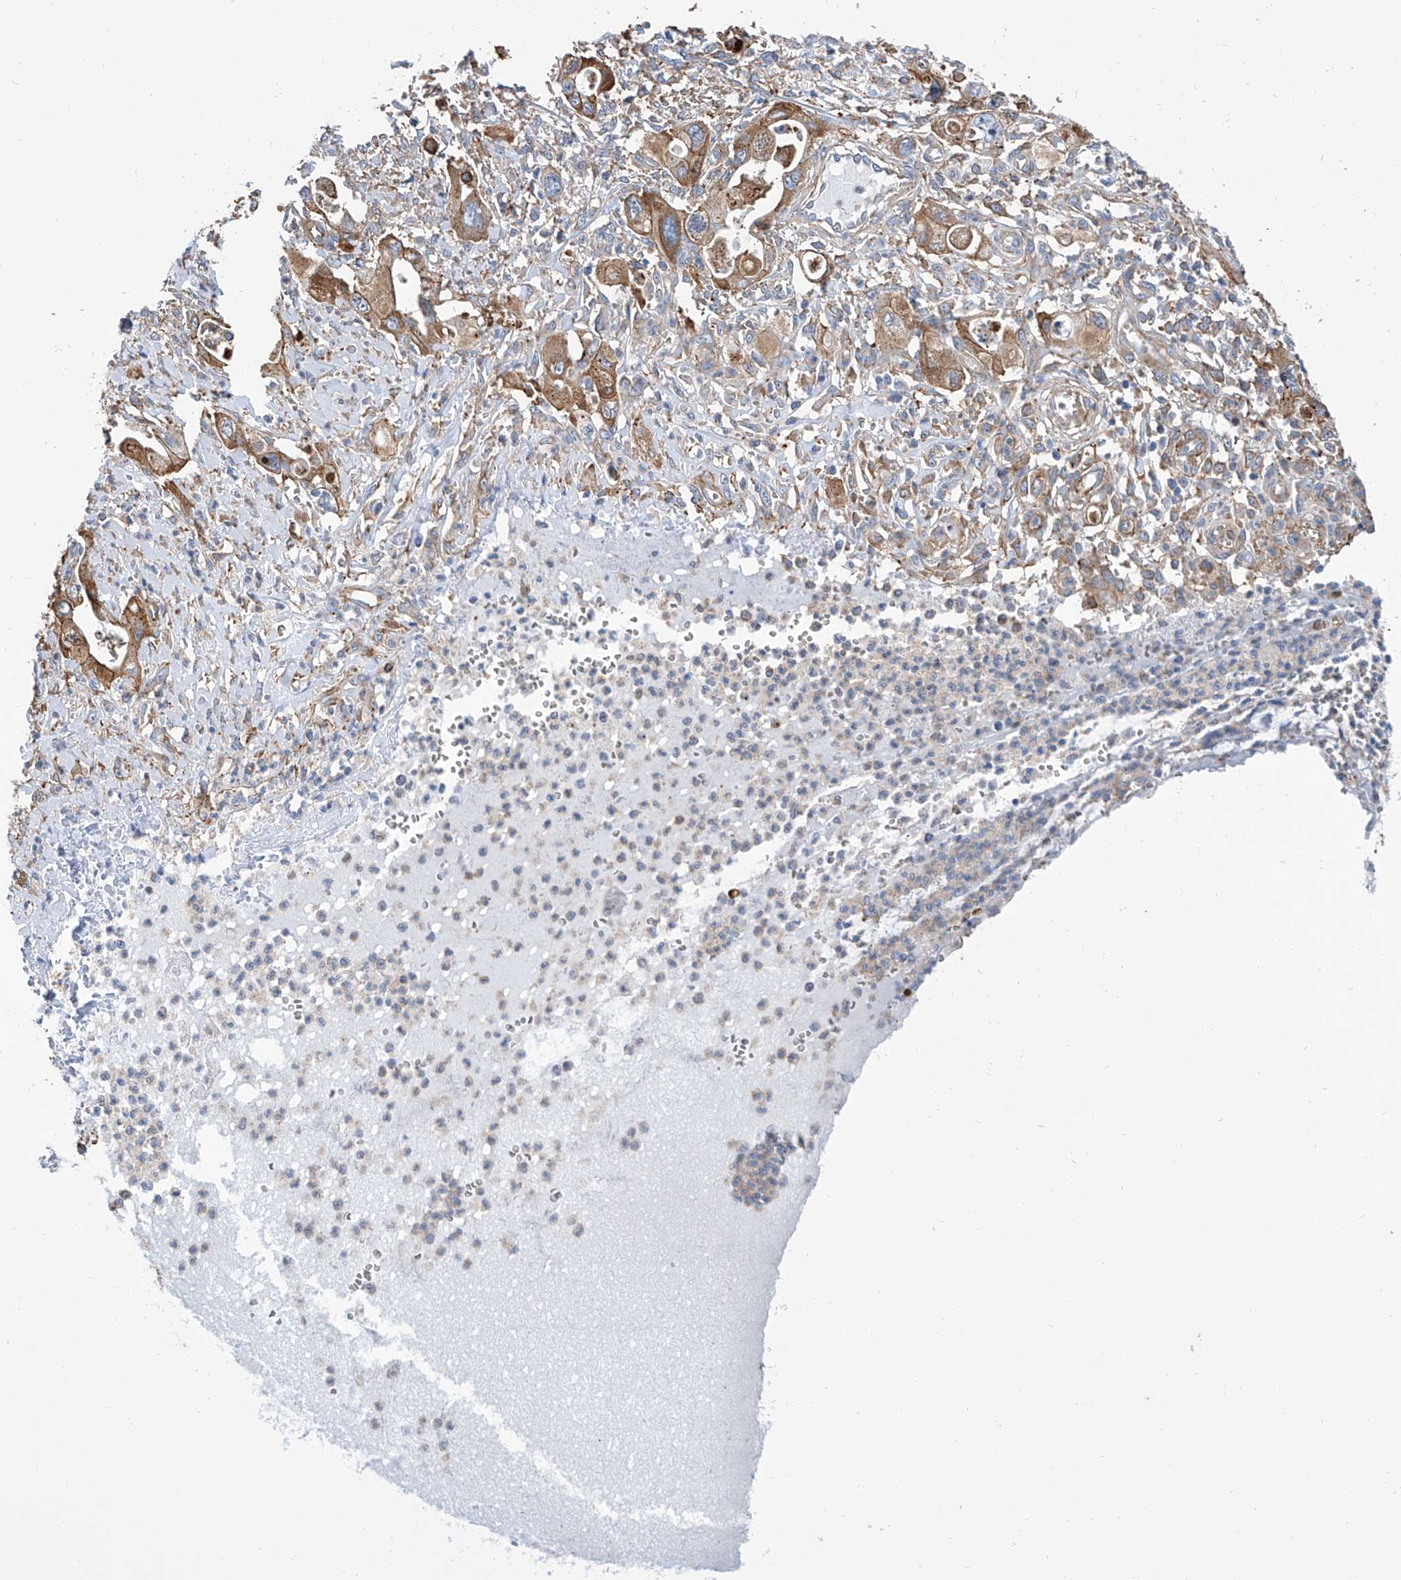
{"staining": {"intensity": "moderate", "quantity": ">75%", "location": "cytoplasmic/membranous"}, "tissue": "pancreatic cancer", "cell_type": "Tumor cells", "image_type": "cancer", "snomed": [{"axis": "morphology", "description": "Adenocarcinoma, NOS"}, {"axis": "topography", "description": "Pancreas"}], "caption": "Adenocarcinoma (pancreatic) stained for a protein (brown) reveals moderate cytoplasmic/membranous positive expression in about >75% of tumor cells.", "gene": "GPT", "patient": {"sex": "male", "age": 68}}